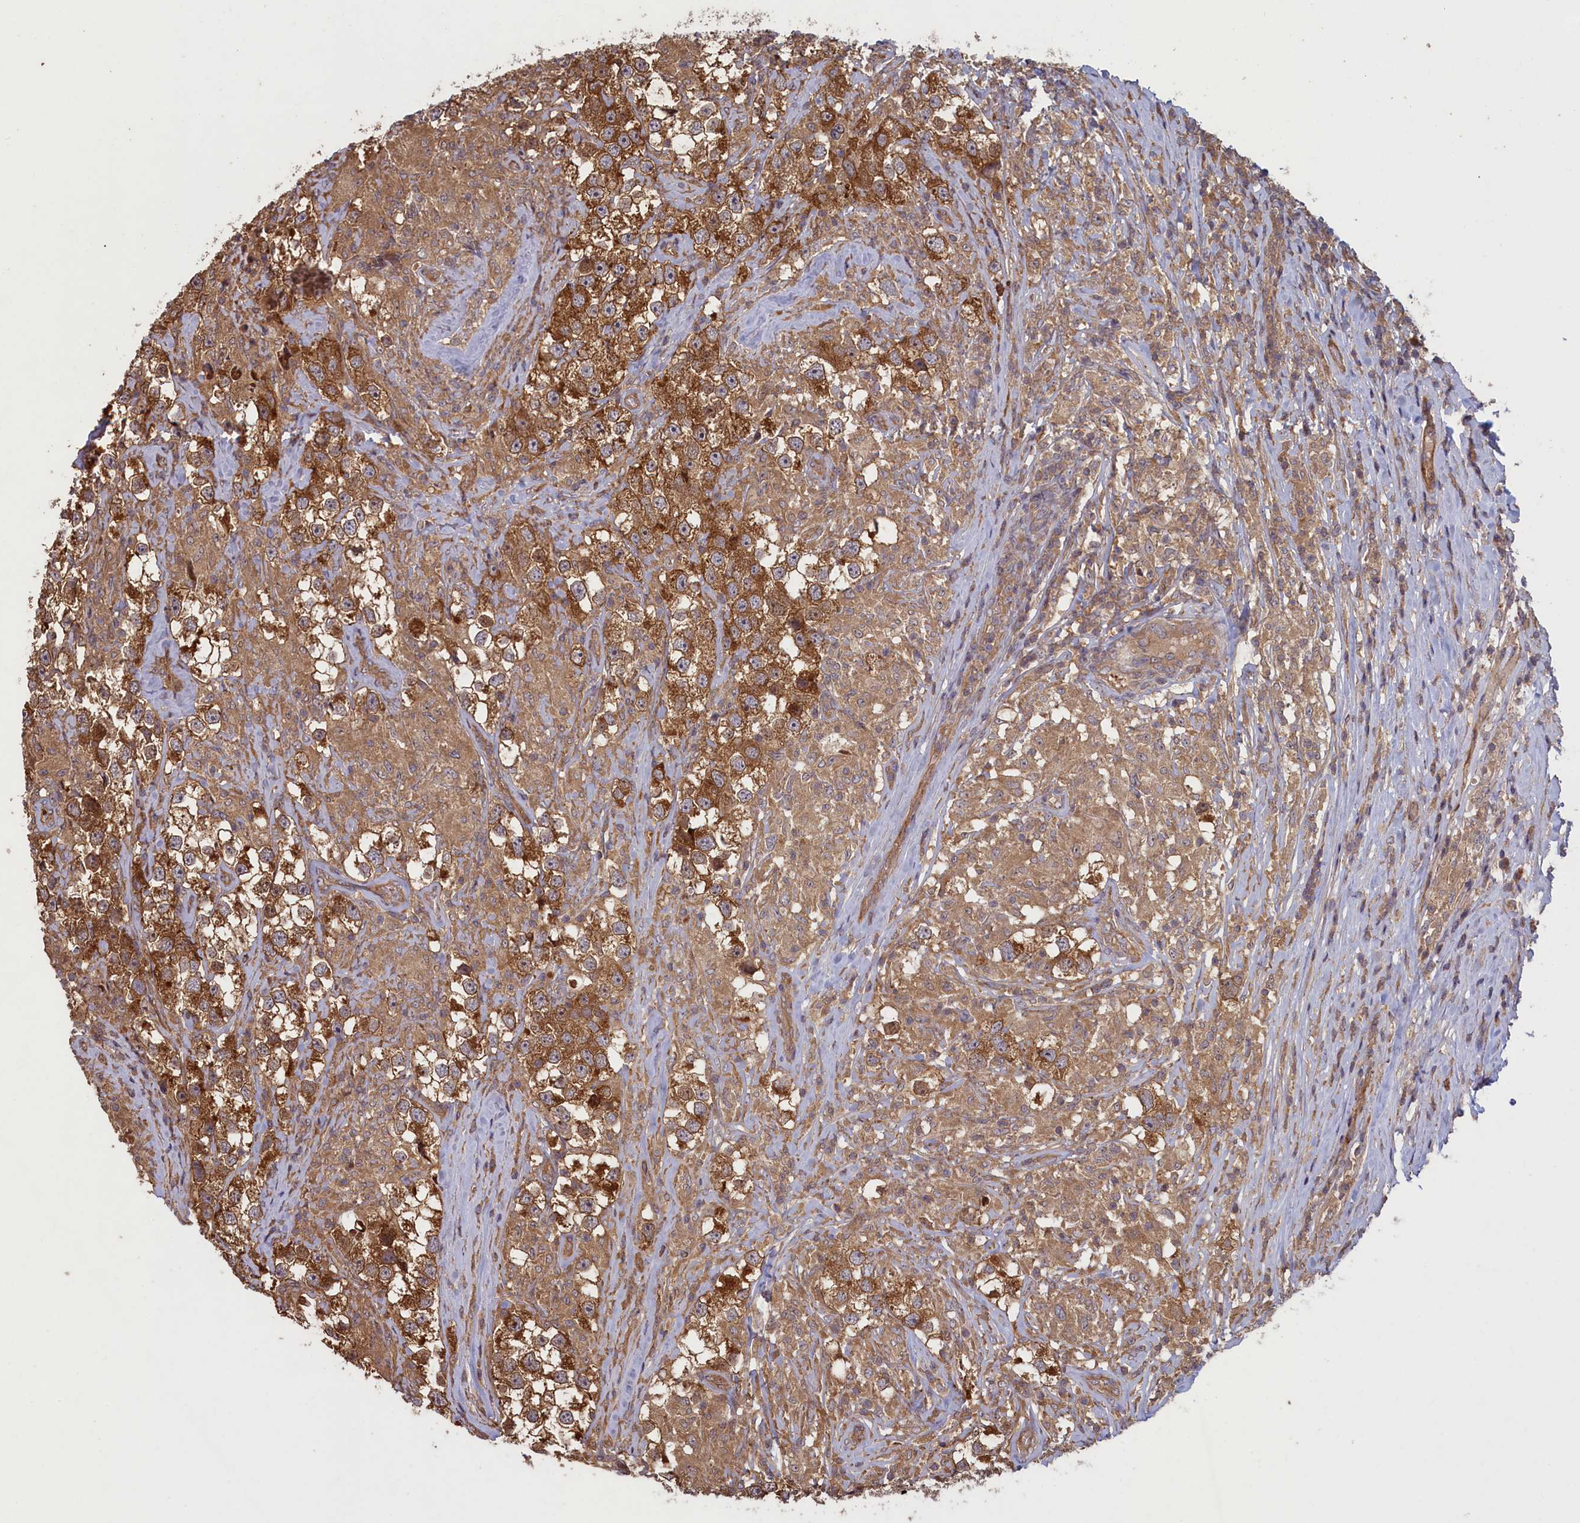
{"staining": {"intensity": "moderate", "quantity": ">75%", "location": "cytoplasmic/membranous"}, "tissue": "testis cancer", "cell_type": "Tumor cells", "image_type": "cancer", "snomed": [{"axis": "morphology", "description": "Seminoma, NOS"}, {"axis": "topography", "description": "Testis"}], "caption": "Testis cancer (seminoma) stained with a protein marker exhibits moderate staining in tumor cells.", "gene": "CIAO2B", "patient": {"sex": "male", "age": 46}}